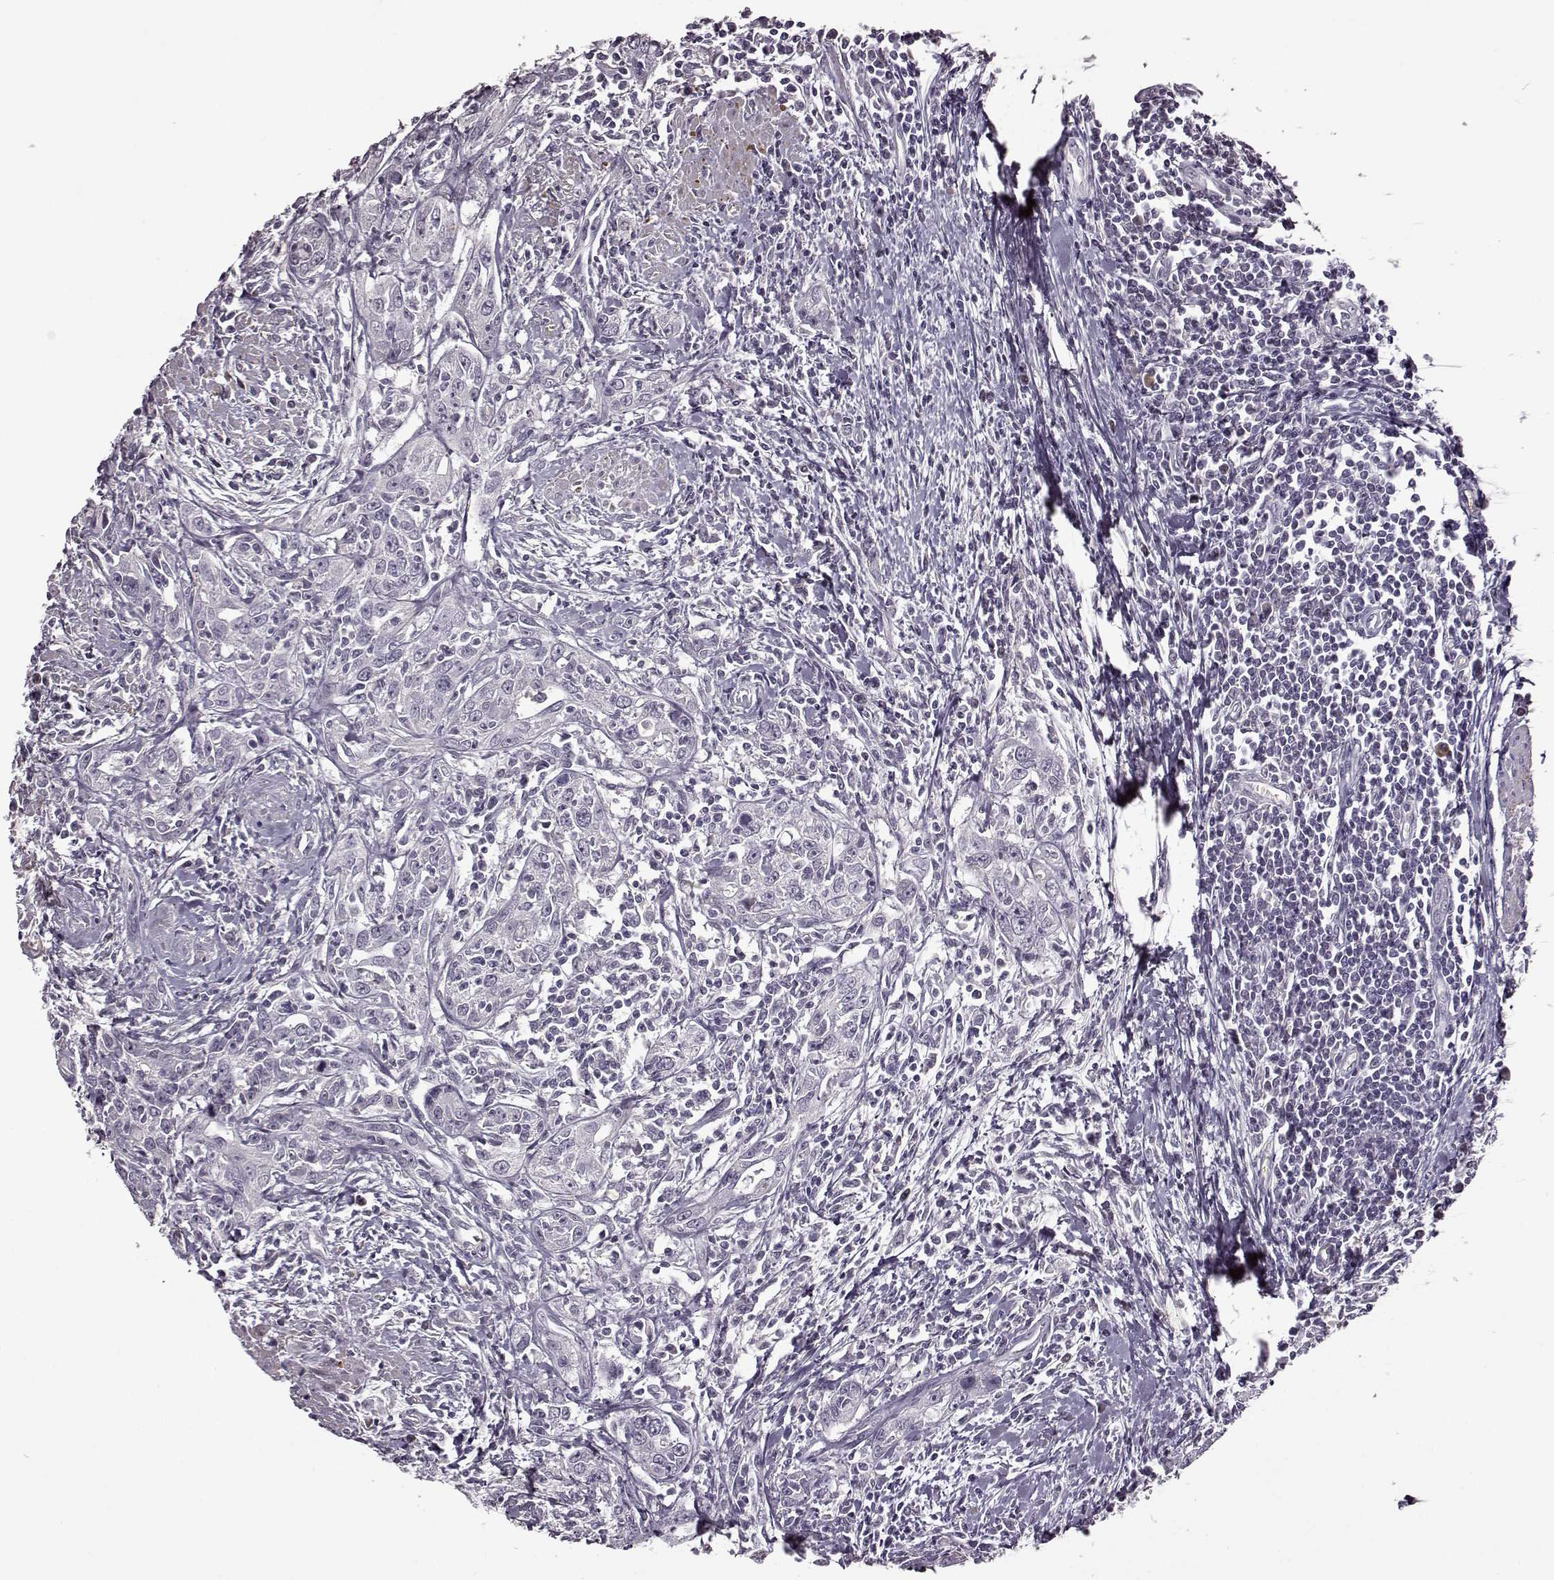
{"staining": {"intensity": "negative", "quantity": "none", "location": "none"}, "tissue": "urothelial cancer", "cell_type": "Tumor cells", "image_type": "cancer", "snomed": [{"axis": "morphology", "description": "Urothelial carcinoma, High grade"}, {"axis": "topography", "description": "Urinary bladder"}], "caption": "Histopathology image shows no protein staining in tumor cells of urothelial cancer tissue.", "gene": "CNGA3", "patient": {"sex": "male", "age": 83}}